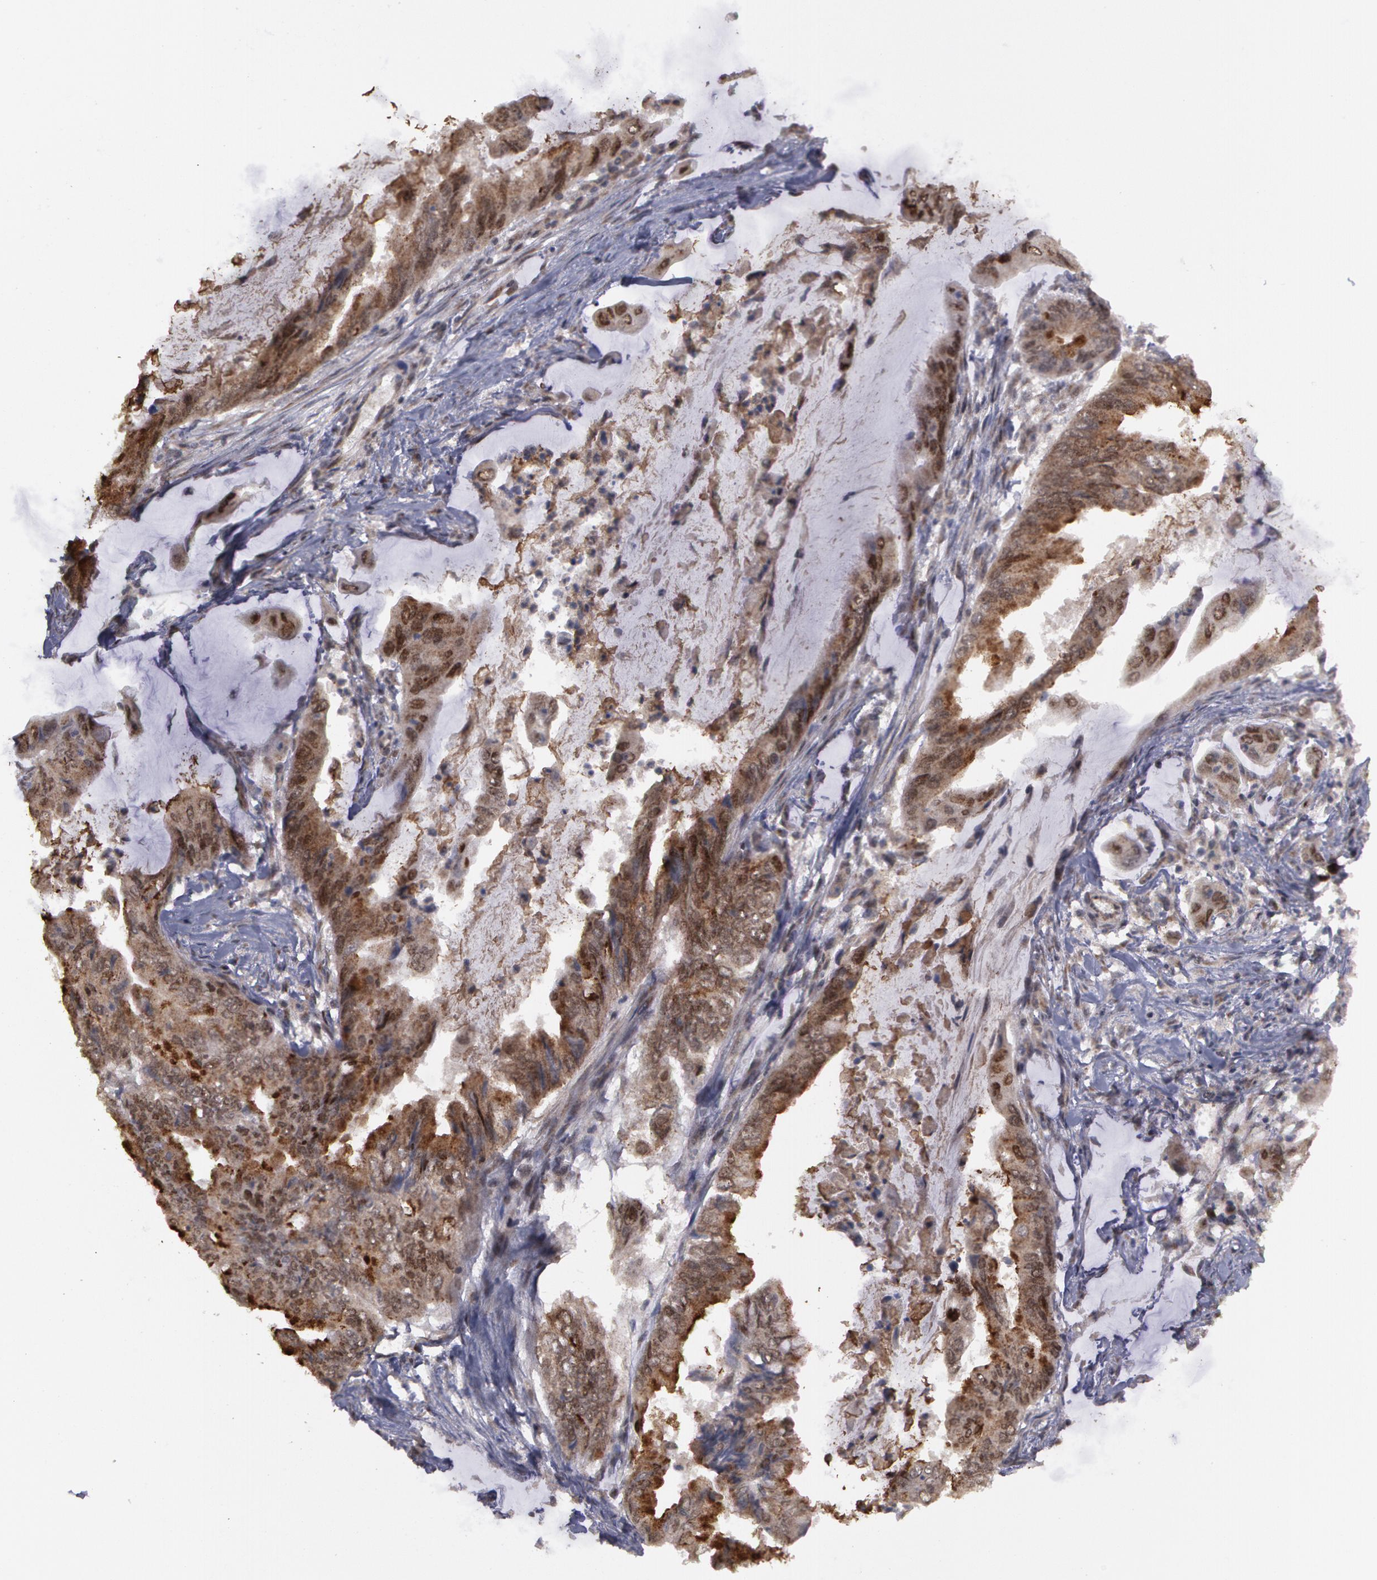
{"staining": {"intensity": "weak", "quantity": ">75%", "location": "cytoplasmic/membranous"}, "tissue": "stomach cancer", "cell_type": "Tumor cells", "image_type": "cancer", "snomed": [{"axis": "morphology", "description": "Adenocarcinoma, NOS"}, {"axis": "topography", "description": "Stomach, upper"}], "caption": "Protein staining by IHC shows weak cytoplasmic/membranous expression in approximately >75% of tumor cells in stomach adenocarcinoma.", "gene": "STX5", "patient": {"sex": "male", "age": 80}}